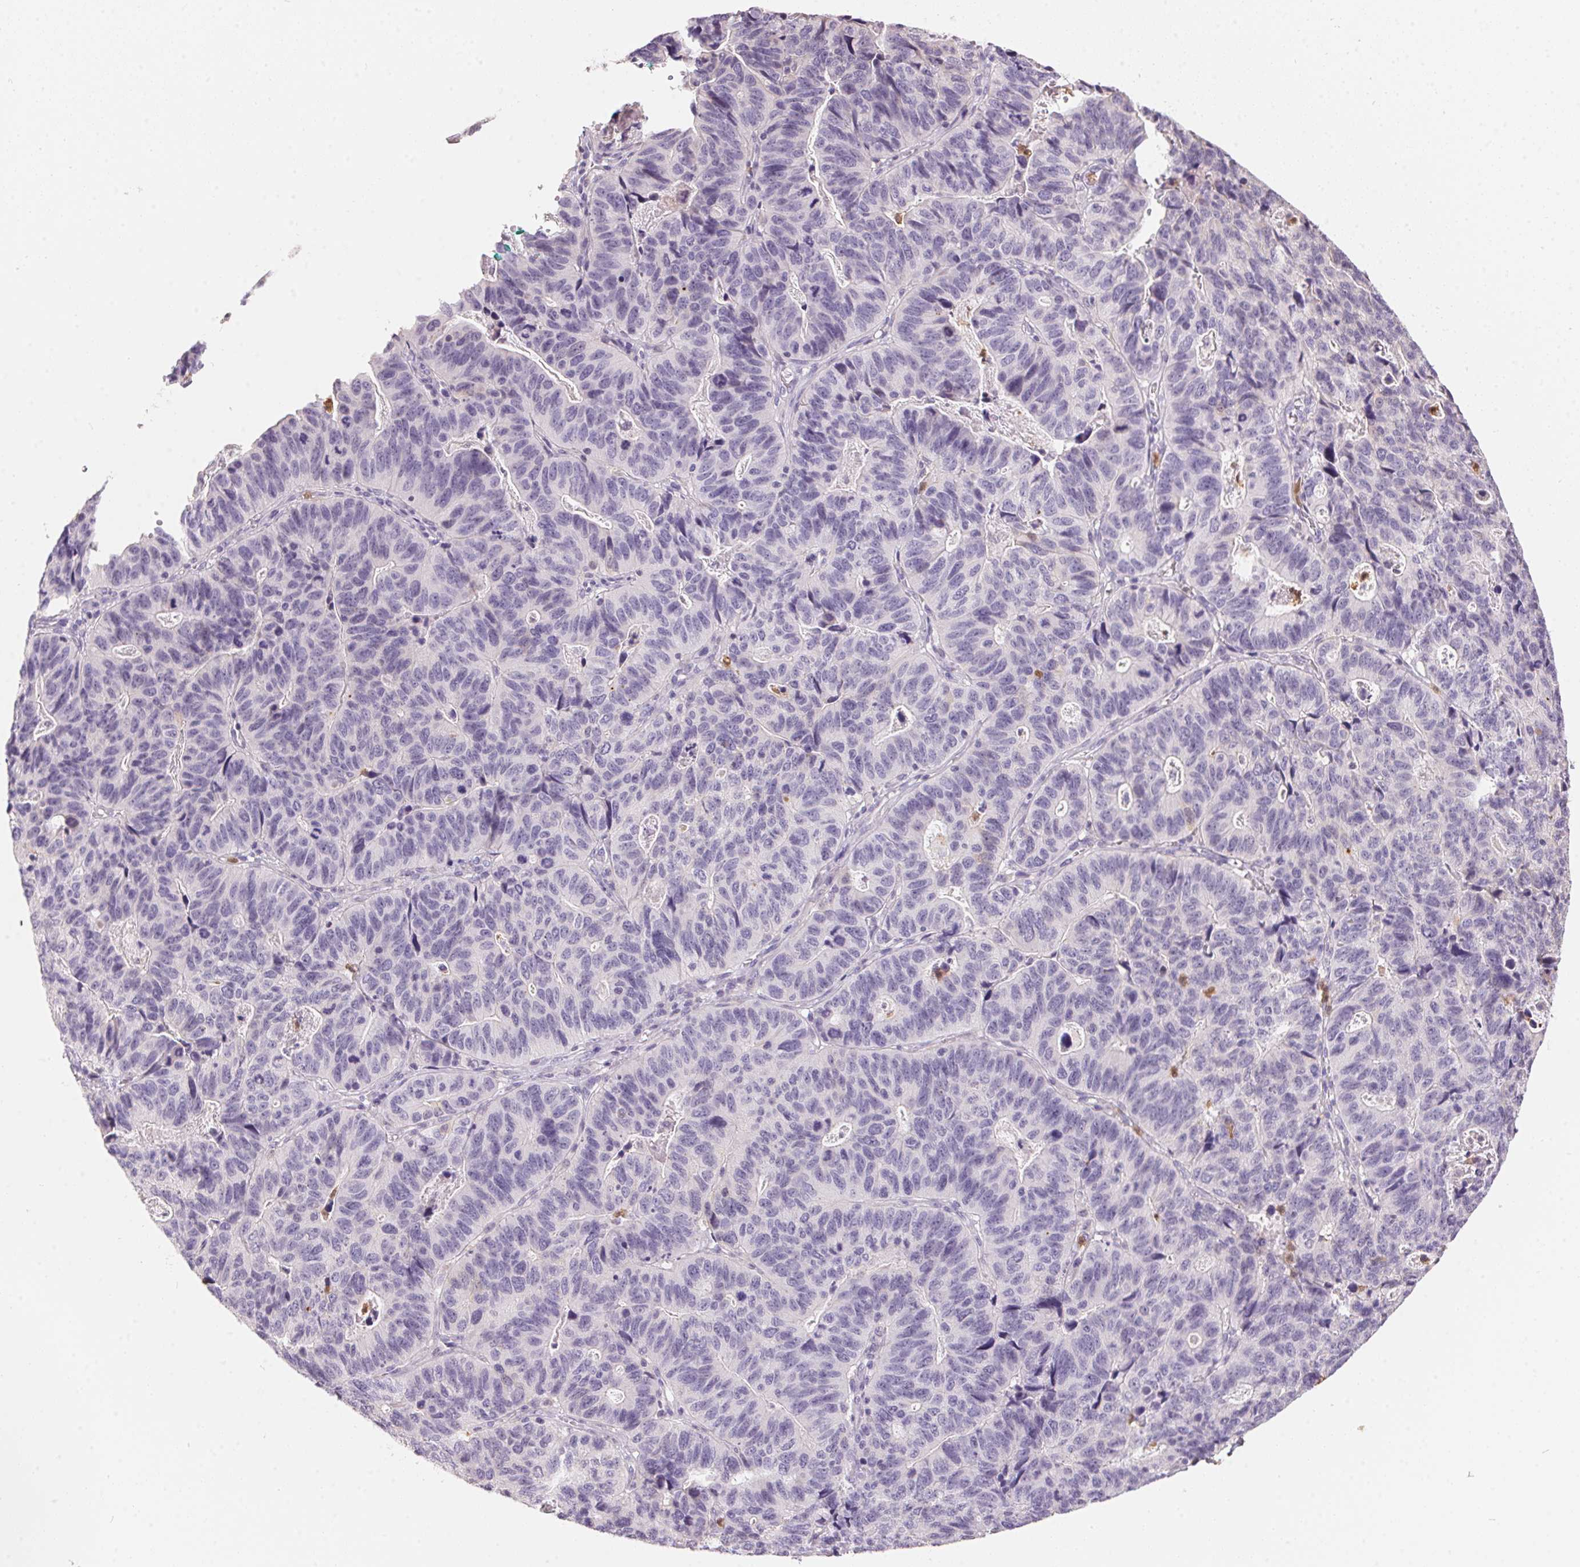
{"staining": {"intensity": "weak", "quantity": "<25%", "location": "cytoplasmic/membranous,nuclear"}, "tissue": "stomach cancer", "cell_type": "Tumor cells", "image_type": "cancer", "snomed": [{"axis": "morphology", "description": "Adenocarcinoma, NOS"}, {"axis": "topography", "description": "Stomach, upper"}], "caption": "Micrograph shows no significant protein staining in tumor cells of stomach cancer (adenocarcinoma). (Brightfield microscopy of DAB immunohistochemistry (IHC) at high magnification).", "gene": "SERPINB1", "patient": {"sex": "female", "age": 67}}